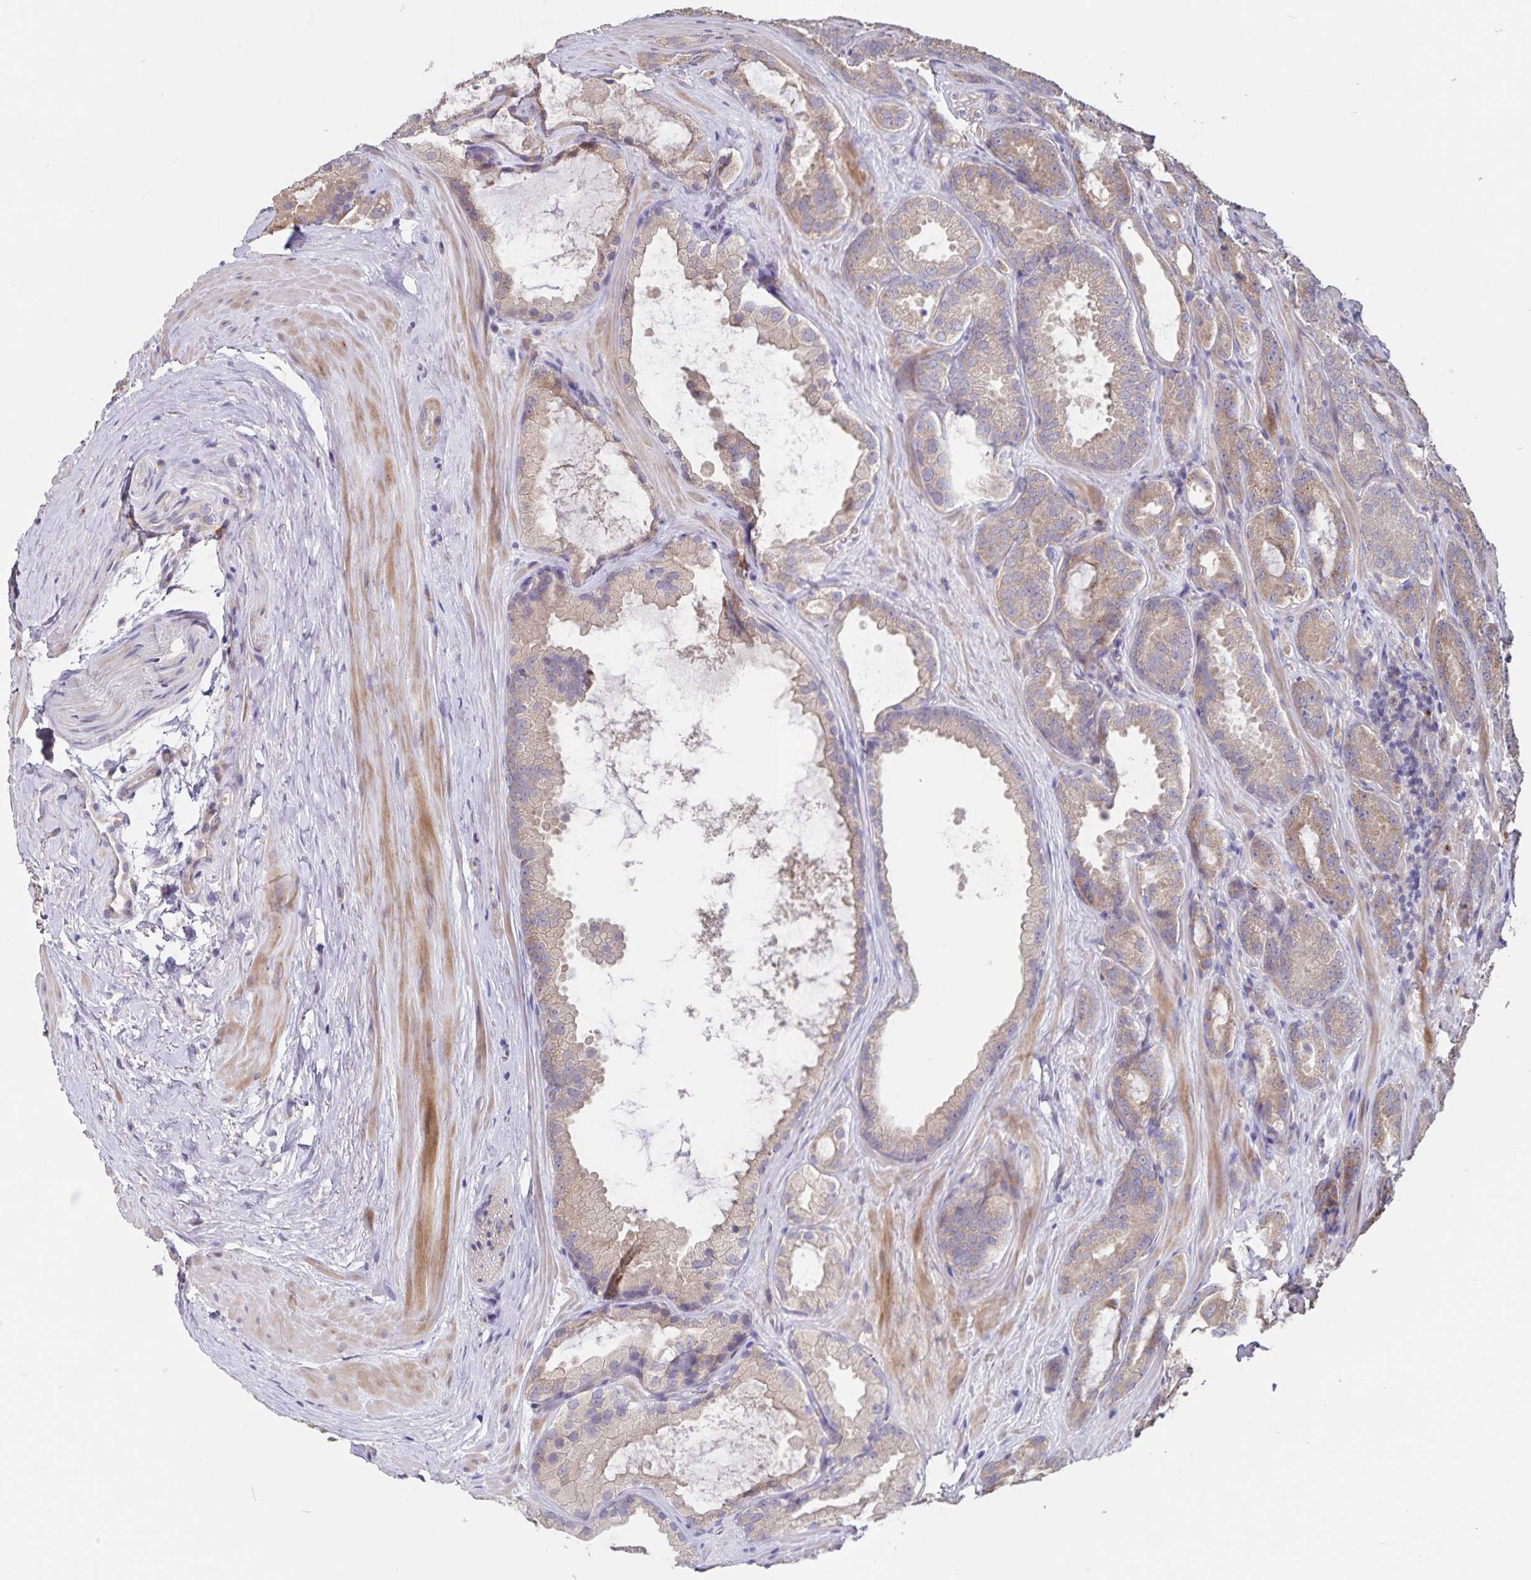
{"staining": {"intensity": "moderate", "quantity": ">75%", "location": "cytoplasmic/membranous"}, "tissue": "prostate cancer", "cell_type": "Tumor cells", "image_type": "cancer", "snomed": [{"axis": "morphology", "description": "Adenocarcinoma, High grade"}, {"axis": "topography", "description": "Prostate"}], "caption": "Prostate cancer (high-grade adenocarcinoma) tissue reveals moderate cytoplasmic/membranous staining in approximately >75% of tumor cells", "gene": "FBXL16", "patient": {"sex": "male", "age": 64}}